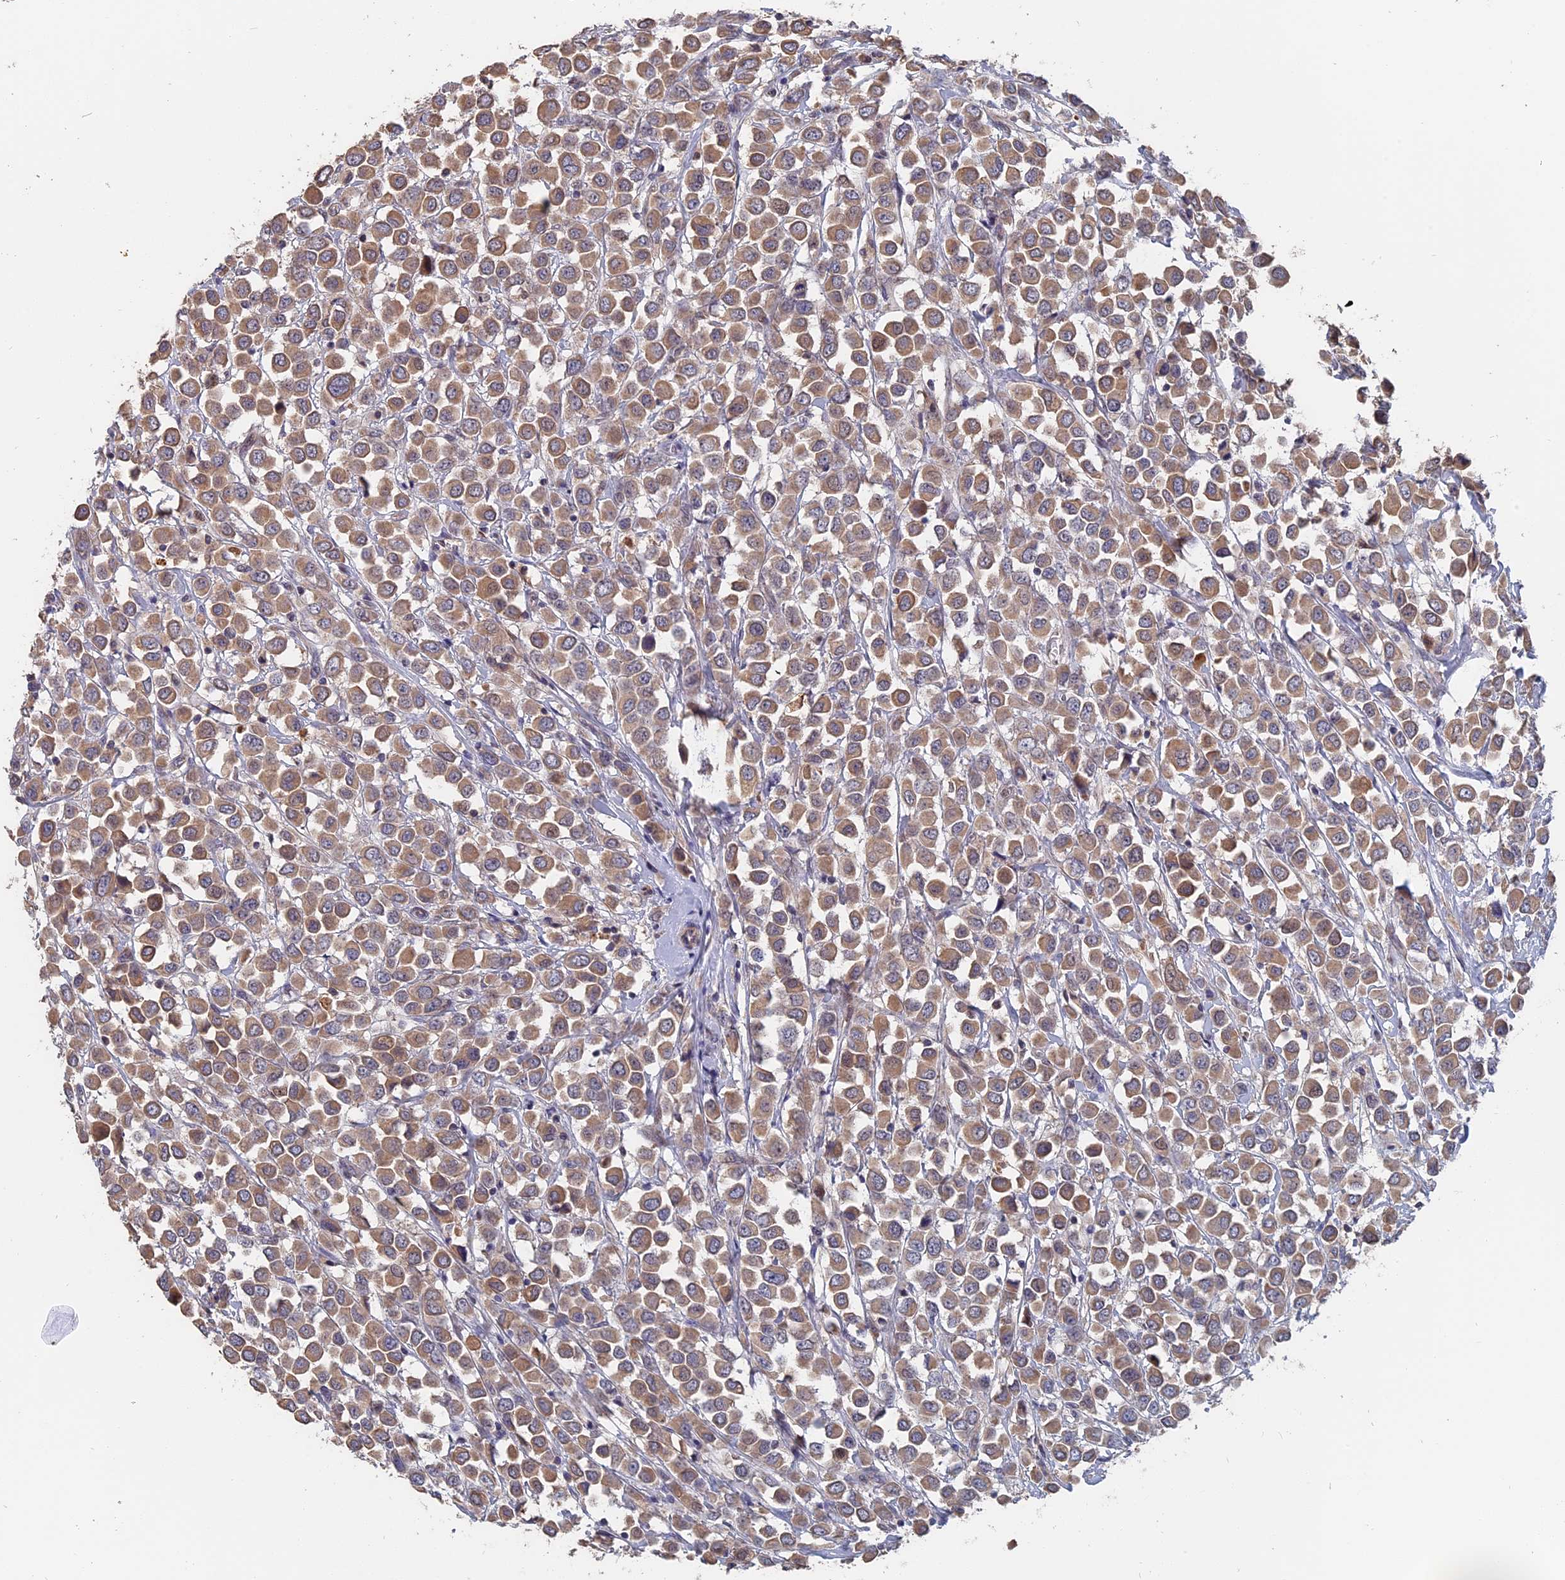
{"staining": {"intensity": "moderate", "quantity": ">75%", "location": "cytoplasmic/membranous"}, "tissue": "breast cancer", "cell_type": "Tumor cells", "image_type": "cancer", "snomed": [{"axis": "morphology", "description": "Duct carcinoma"}, {"axis": "topography", "description": "Breast"}], "caption": "Moderate cytoplasmic/membranous positivity for a protein is appreciated in about >75% of tumor cells of breast cancer using immunohistochemistry (IHC).", "gene": "SLC33A1", "patient": {"sex": "female", "age": 61}}